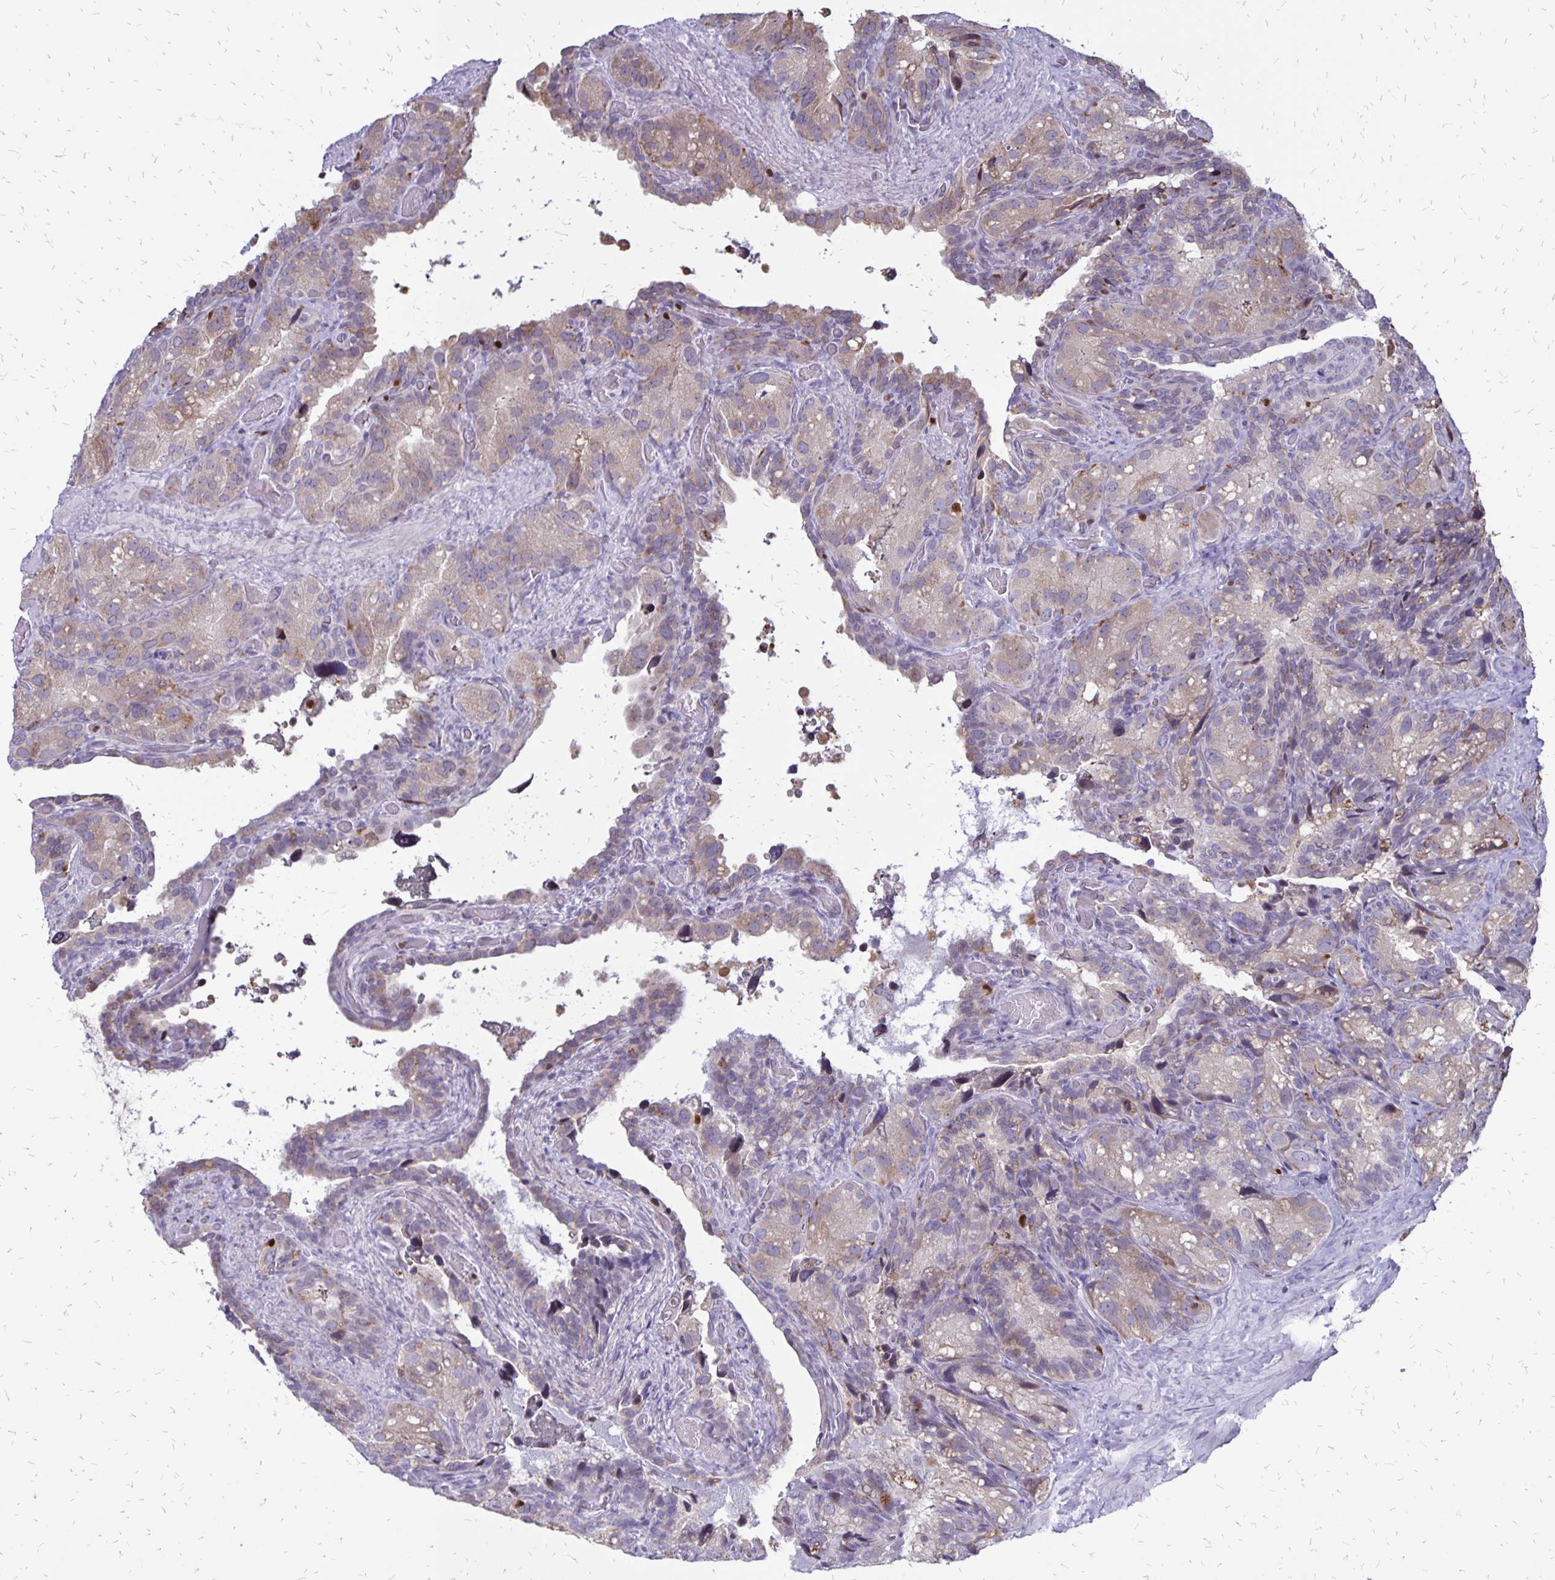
{"staining": {"intensity": "weak", "quantity": "25%-75%", "location": "cytoplasmic/membranous"}, "tissue": "seminal vesicle", "cell_type": "Glandular cells", "image_type": "normal", "snomed": [{"axis": "morphology", "description": "Normal tissue, NOS"}, {"axis": "topography", "description": "Seminal veicle"}], "caption": "Normal seminal vesicle shows weak cytoplasmic/membranous positivity in about 25%-75% of glandular cells, visualized by immunohistochemistry.", "gene": "DCK", "patient": {"sex": "male", "age": 60}}